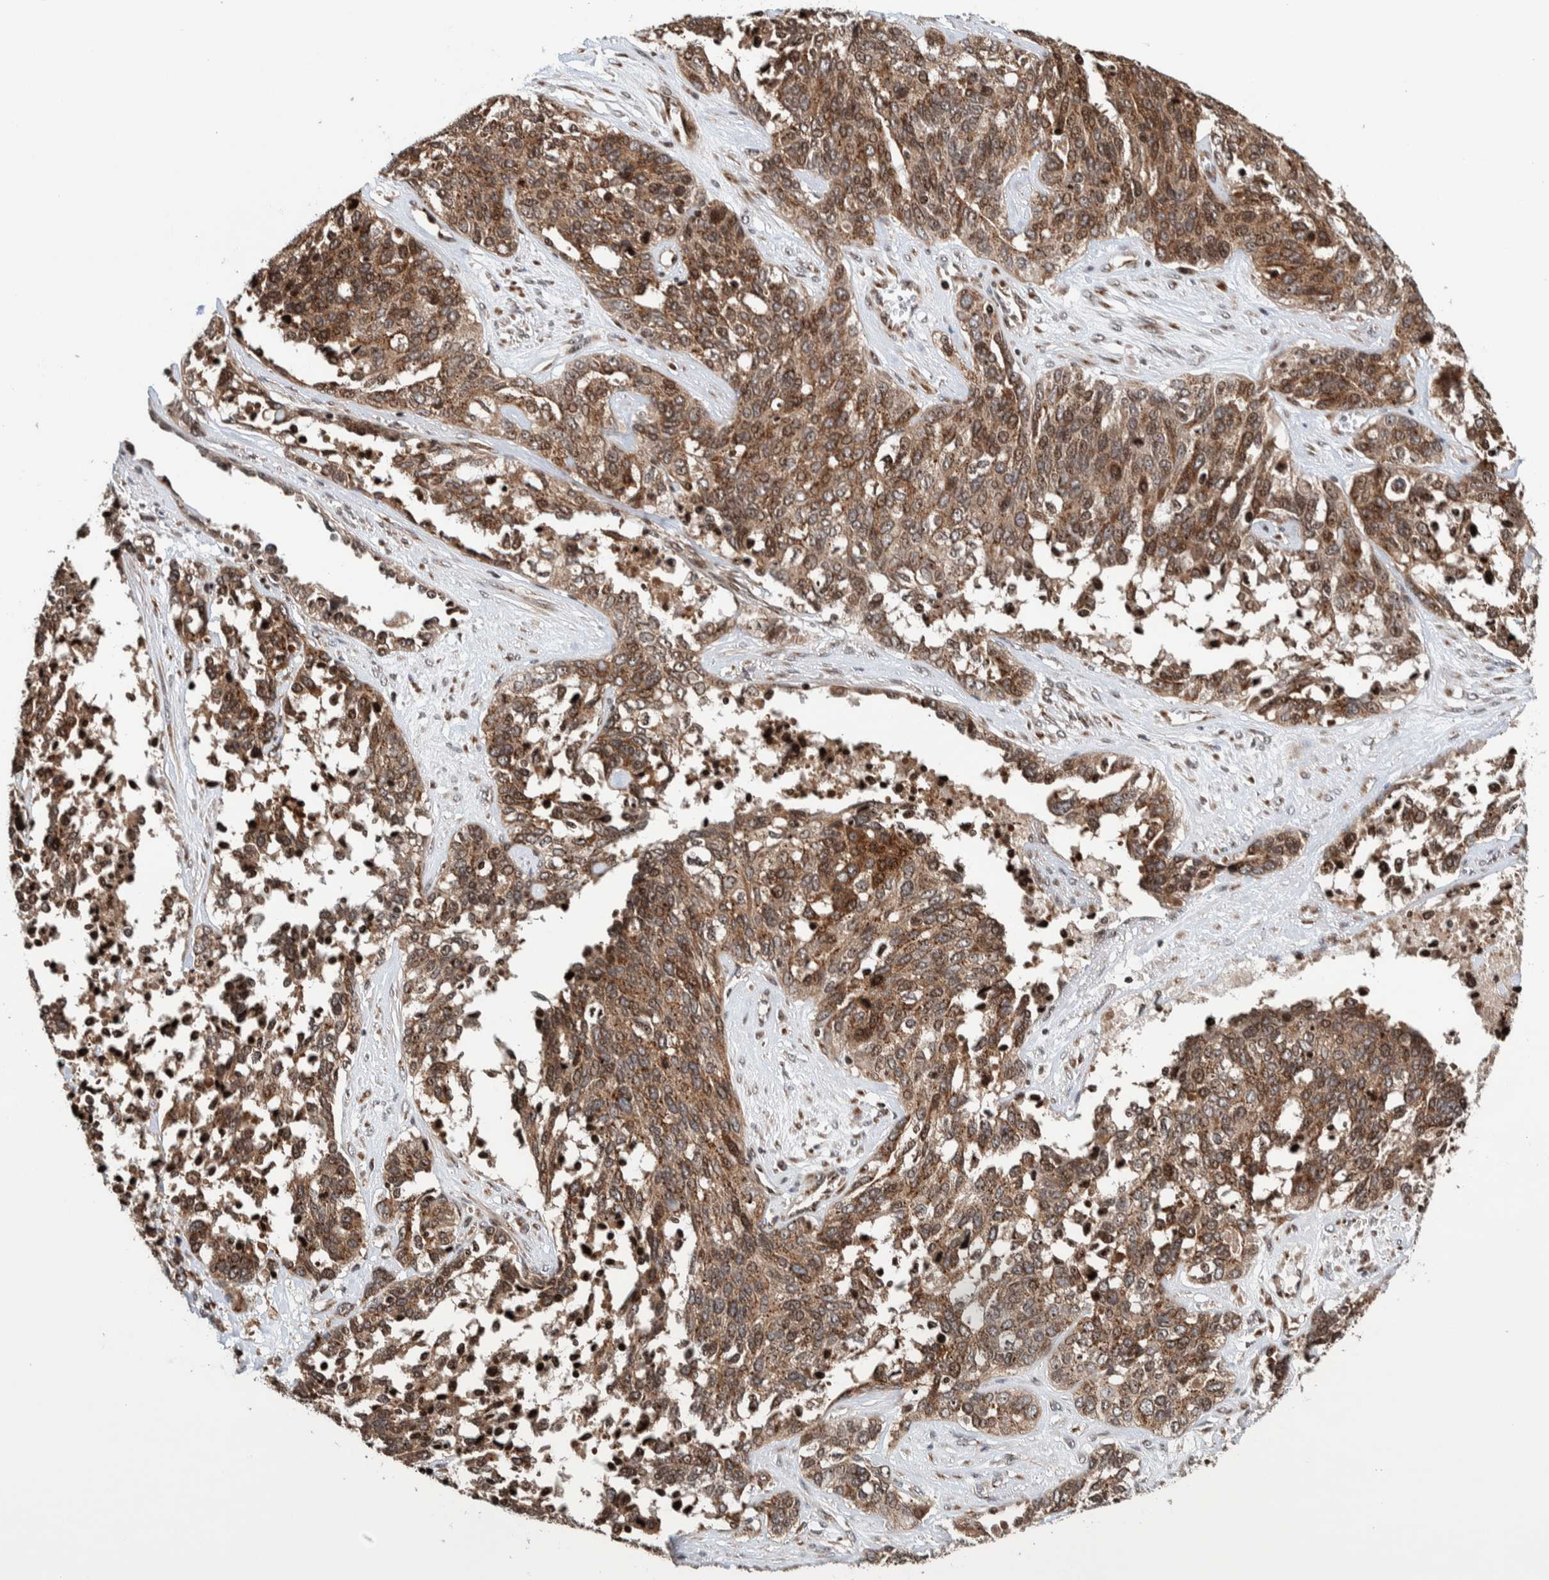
{"staining": {"intensity": "moderate", "quantity": ">75%", "location": "cytoplasmic/membranous,nuclear"}, "tissue": "ovarian cancer", "cell_type": "Tumor cells", "image_type": "cancer", "snomed": [{"axis": "morphology", "description": "Cystadenocarcinoma, serous, NOS"}, {"axis": "topography", "description": "Ovary"}], "caption": "DAB (3,3'-diaminobenzidine) immunohistochemical staining of serous cystadenocarcinoma (ovarian) exhibits moderate cytoplasmic/membranous and nuclear protein expression in about >75% of tumor cells.", "gene": "CCDC182", "patient": {"sex": "female", "age": 44}}